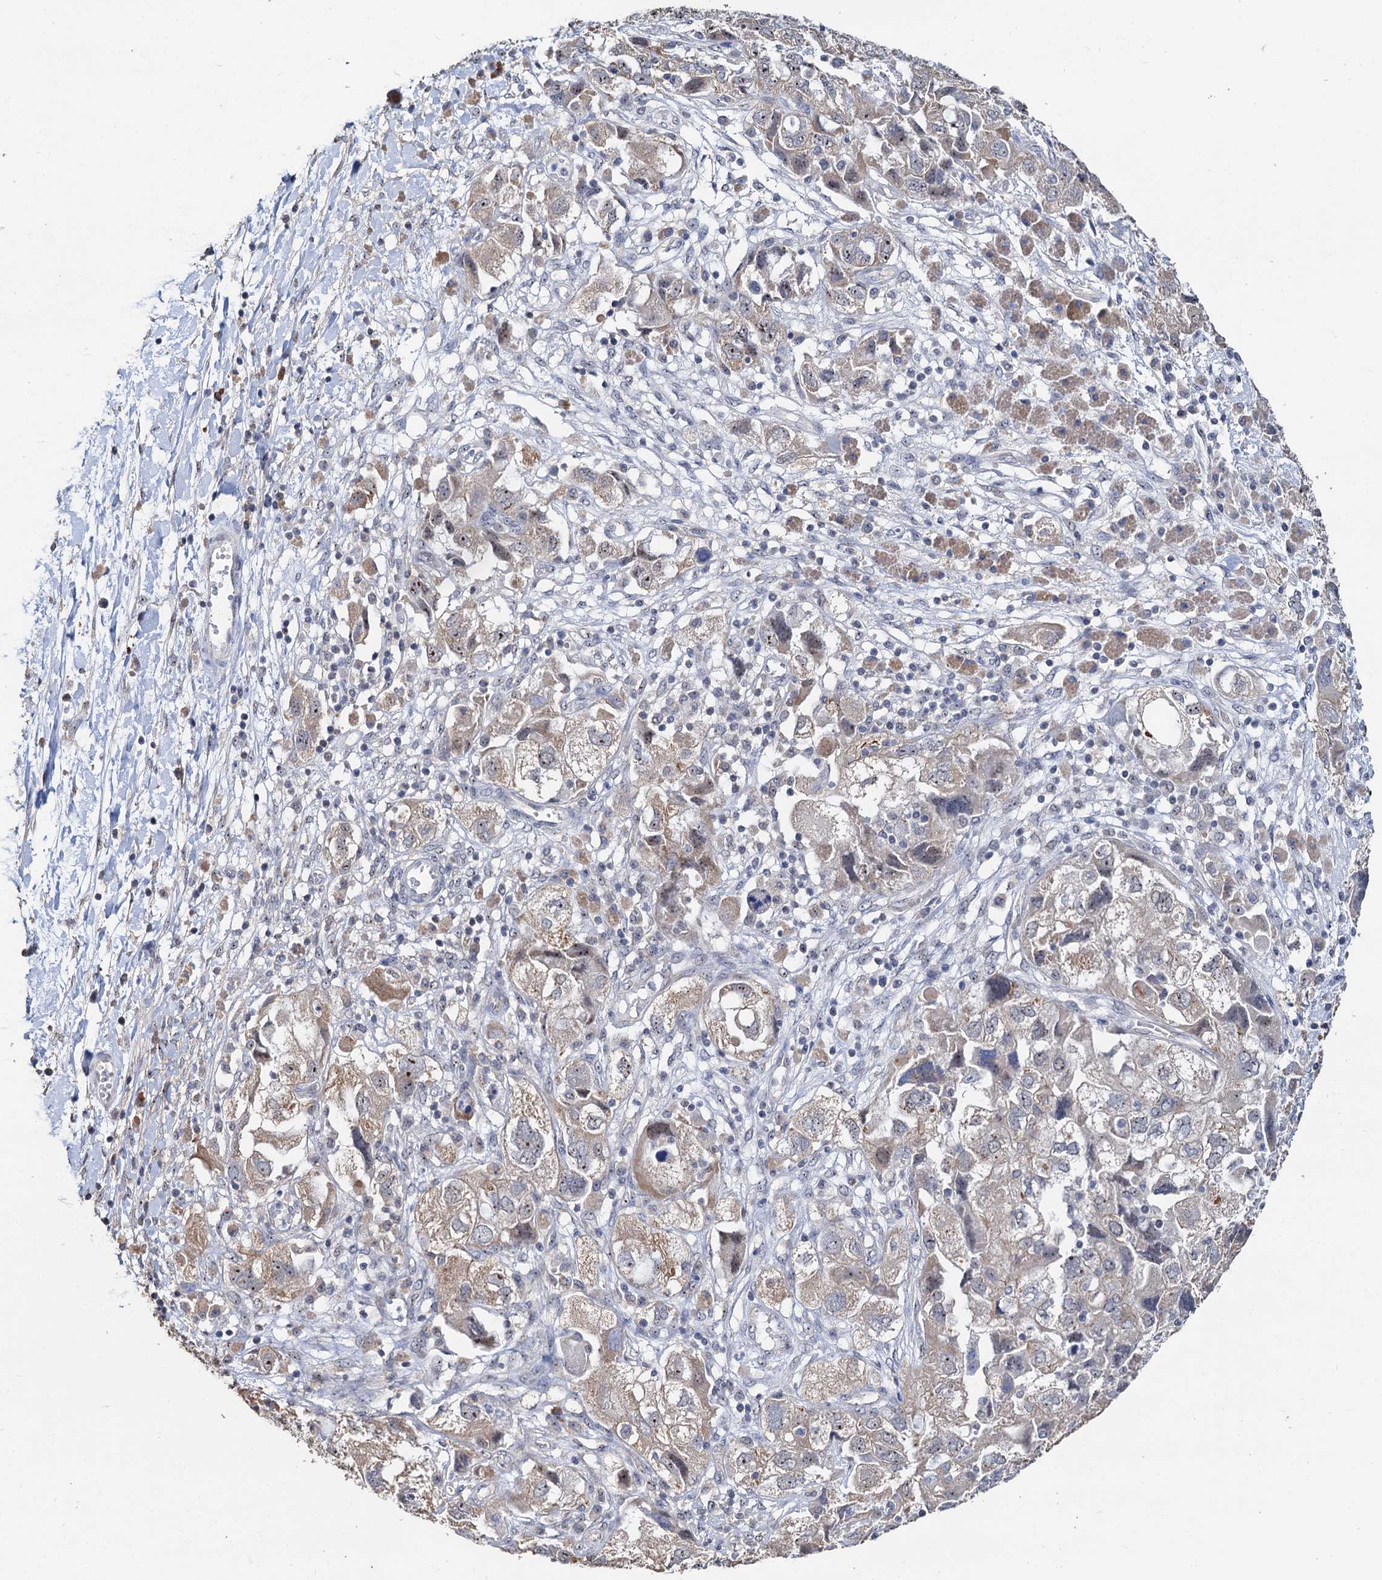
{"staining": {"intensity": "weak", "quantity": "25%-75%", "location": "cytoplasmic/membranous,nuclear"}, "tissue": "ovarian cancer", "cell_type": "Tumor cells", "image_type": "cancer", "snomed": [{"axis": "morphology", "description": "Carcinoma, NOS"}, {"axis": "morphology", "description": "Cystadenocarcinoma, serous, NOS"}, {"axis": "topography", "description": "Ovary"}], "caption": "Serous cystadenocarcinoma (ovarian) tissue displays weak cytoplasmic/membranous and nuclear positivity in approximately 25%-75% of tumor cells, visualized by immunohistochemistry.", "gene": "C2CD3", "patient": {"sex": "female", "age": 69}}